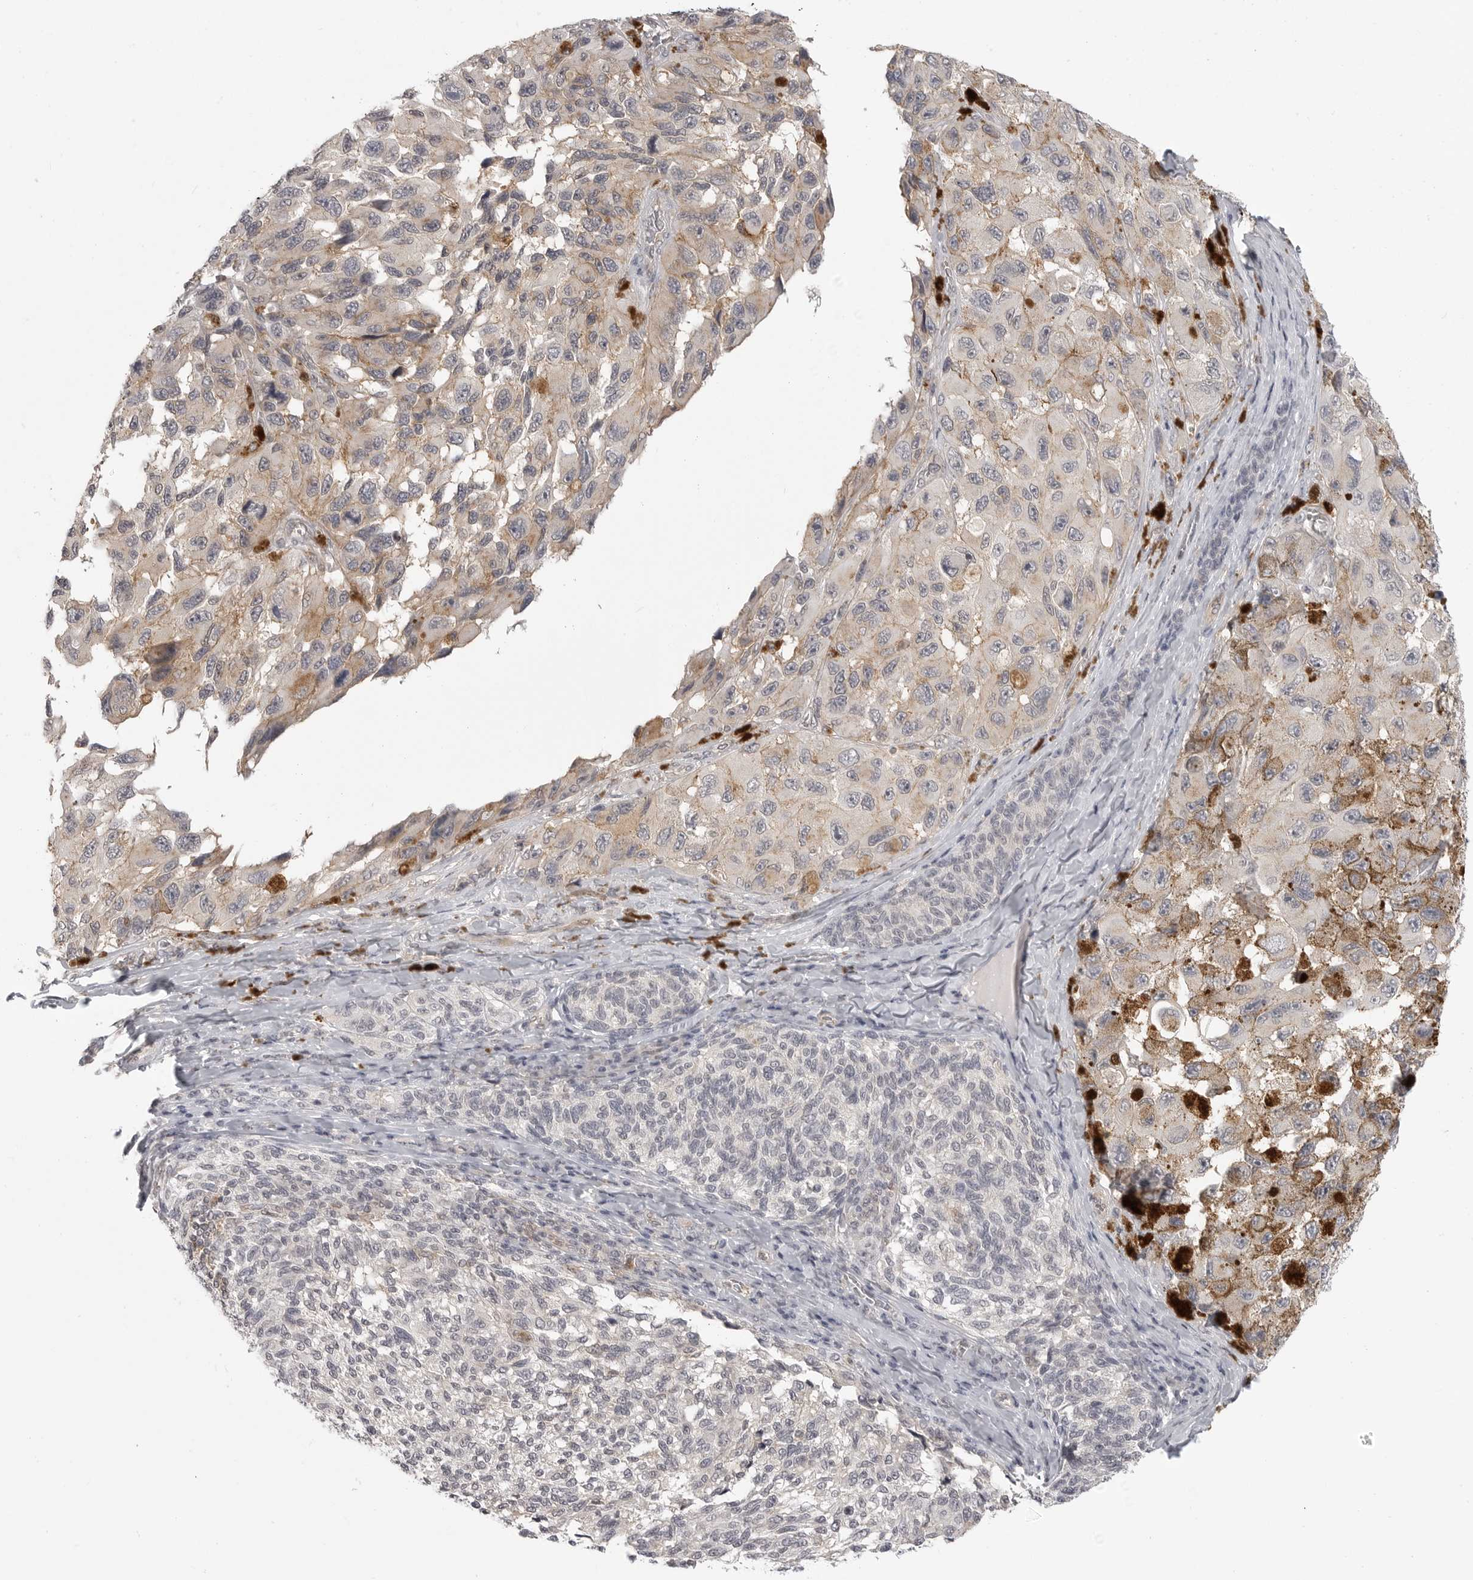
{"staining": {"intensity": "moderate", "quantity": "<25%", "location": "cytoplasmic/membranous"}, "tissue": "melanoma", "cell_type": "Tumor cells", "image_type": "cancer", "snomed": [{"axis": "morphology", "description": "Malignant melanoma, NOS"}, {"axis": "topography", "description": "Skin"}], "caption": "A photomicrograph of human melanoma stained for a protein reveals moderate cytoplasmic/membranous brown staining in tumor cells.", "gene": "IFNGR1", "patient": {"sex": "female", "age": 73}}